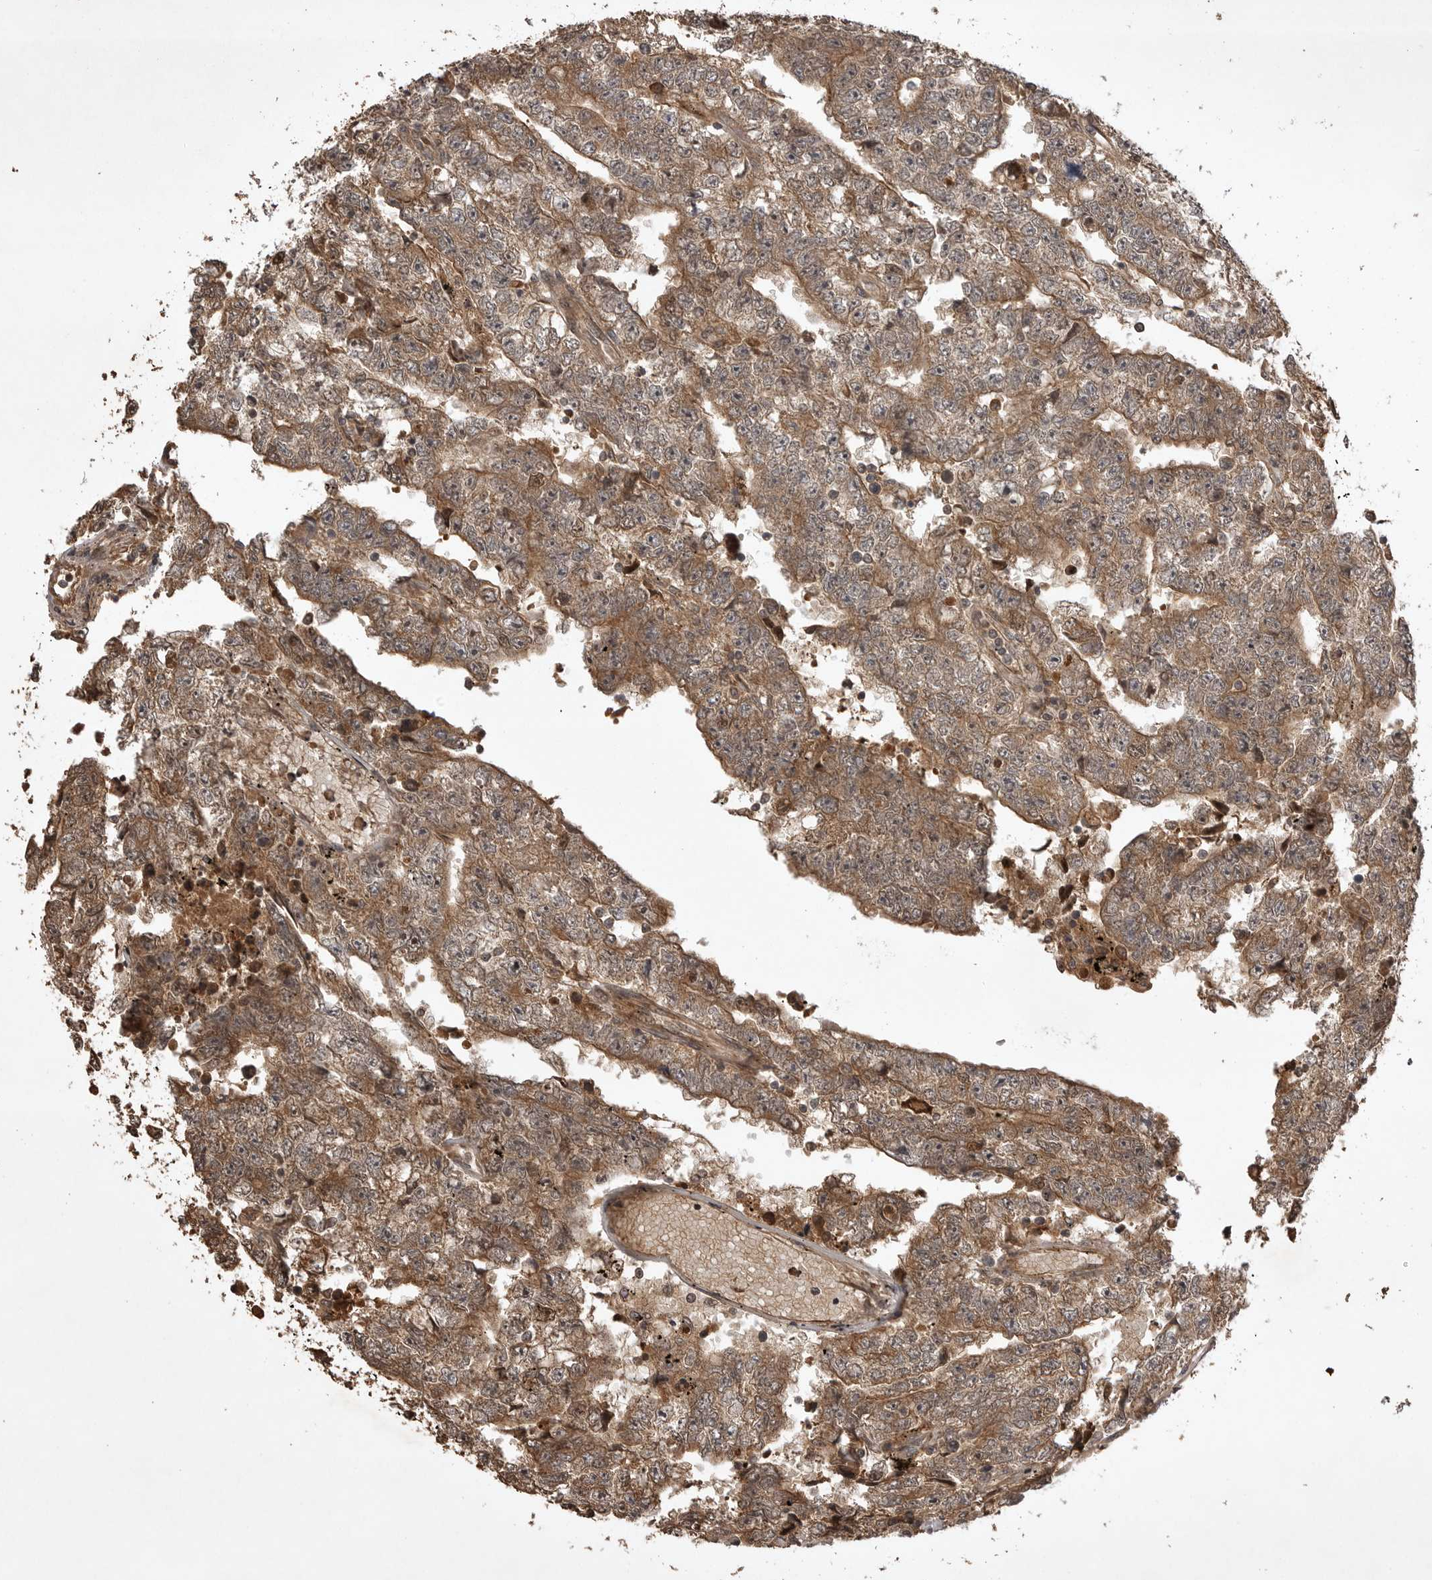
{"staining": {"intensity": "moderate", "quantity": ">75%", "location": "cytoplasmic/membranous"}, "tissue": "testis cancer", "cell_type": "Tumor cells", "image_type": "cancer", "snomed": [{"axis": "morphology", "description": "Carcinoma, Embryonal, NOS"}, {"axis": "topography", "description": "Testis"}], "caption": "Testis cancer (embryonal carcinoma) tissue displays moderate cytoplasmic/membranous staining in approximately >75% of tumor cells", "gene": "AKAP7", "patient": {"sex": "male", "age": 25}}